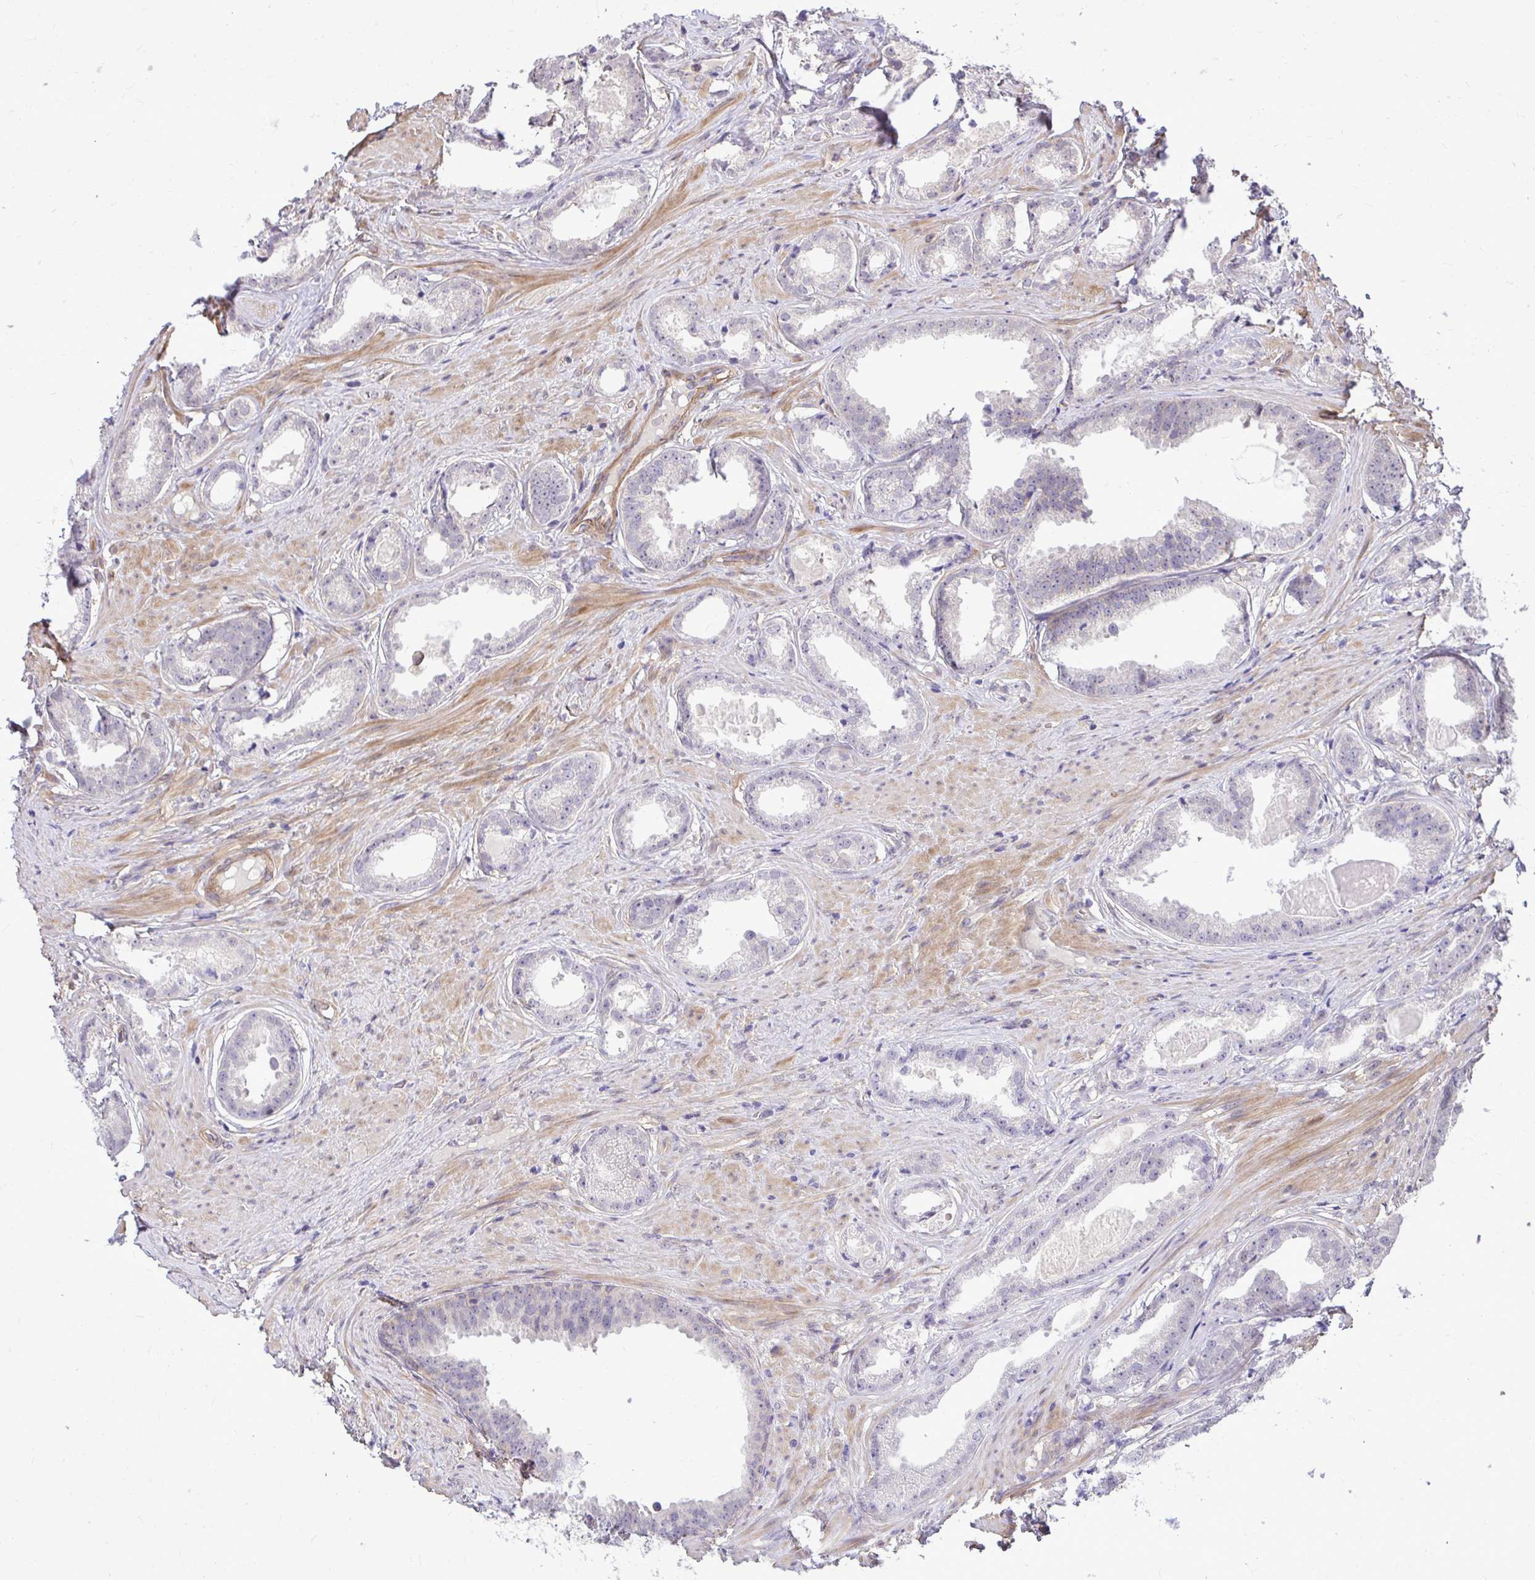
{"staining": {"intensity": "negative", "quantity": "none", "location": "none"}, "tissue": "prostate cancer", "cell_type": "Tumor cells", "image_type": "cancer", "snomed": [{"axis": "morphology", "description": "Adenocarcinoma, Low grade"}, {"axis": "topography", "description": "Prostate"}], "caption": "This photomicrograph is of prostate cancer (low-grade adenocarcinoma) stained with immunohistochemistry to label a protein in brown with the nuclei are counter-stained blue. There is no expression in tumor cells.", "gene": "TRIP6", "patient": {"sex": "male", "age": 65}}